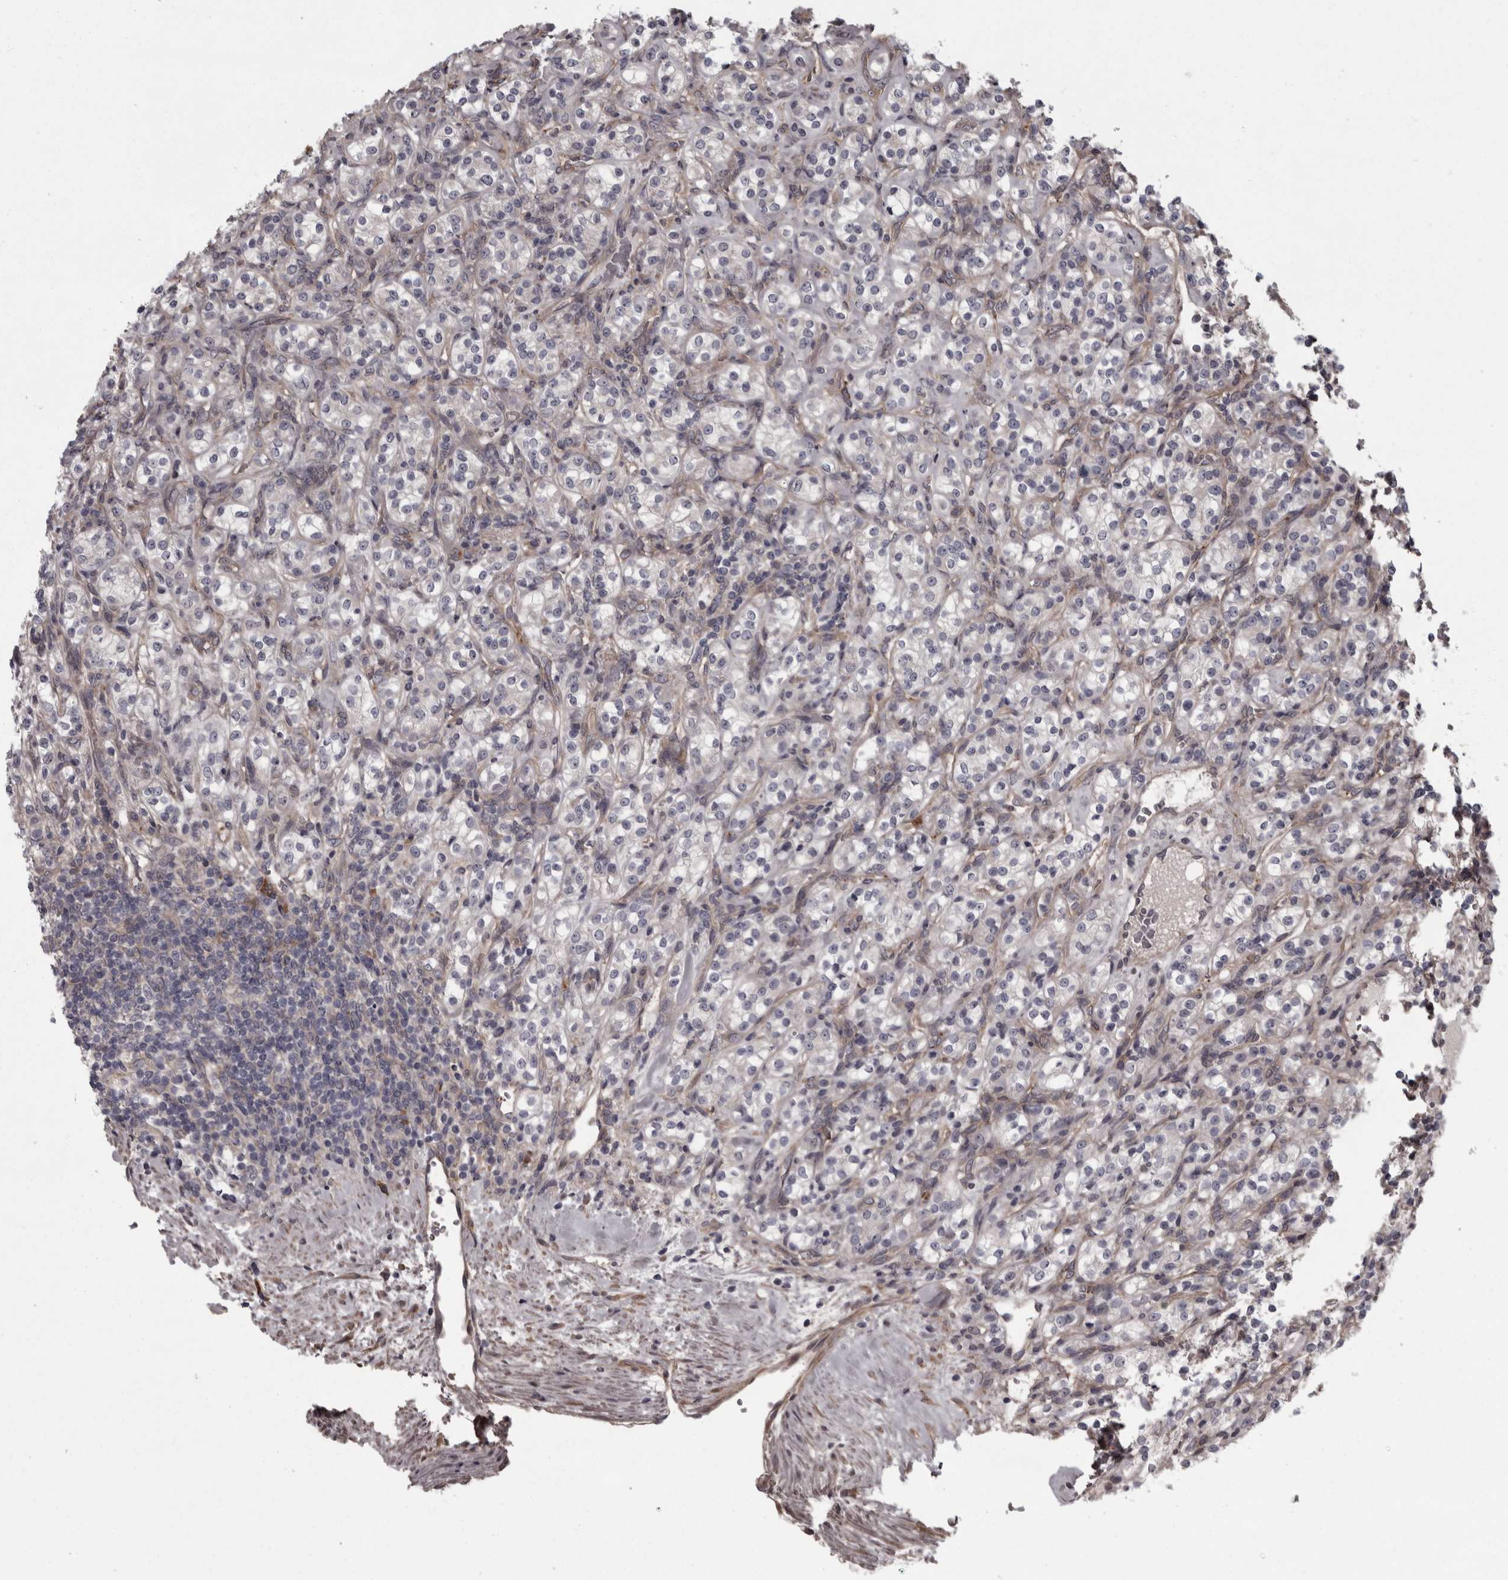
{"staining": {"intensity": "negative", "quantity": "none", "location": "none"}, "tissue": "renal cancer", "cell_type": "Tumor cells", "image_type": "cancer", "snomed": [{"axis": "morphology", "description": "Adenocarcinoma, NOS"}, {"axis": "topography", "description": "Kidney"}], "caption": "Protein analysis of renal adenocarcinoma shows no significant expression in tumor cells. (Brightfield microscopy of DAB IHC at high magnification).", "gene": "RSU1", "patient": {"sex": "male", "age": 77}}